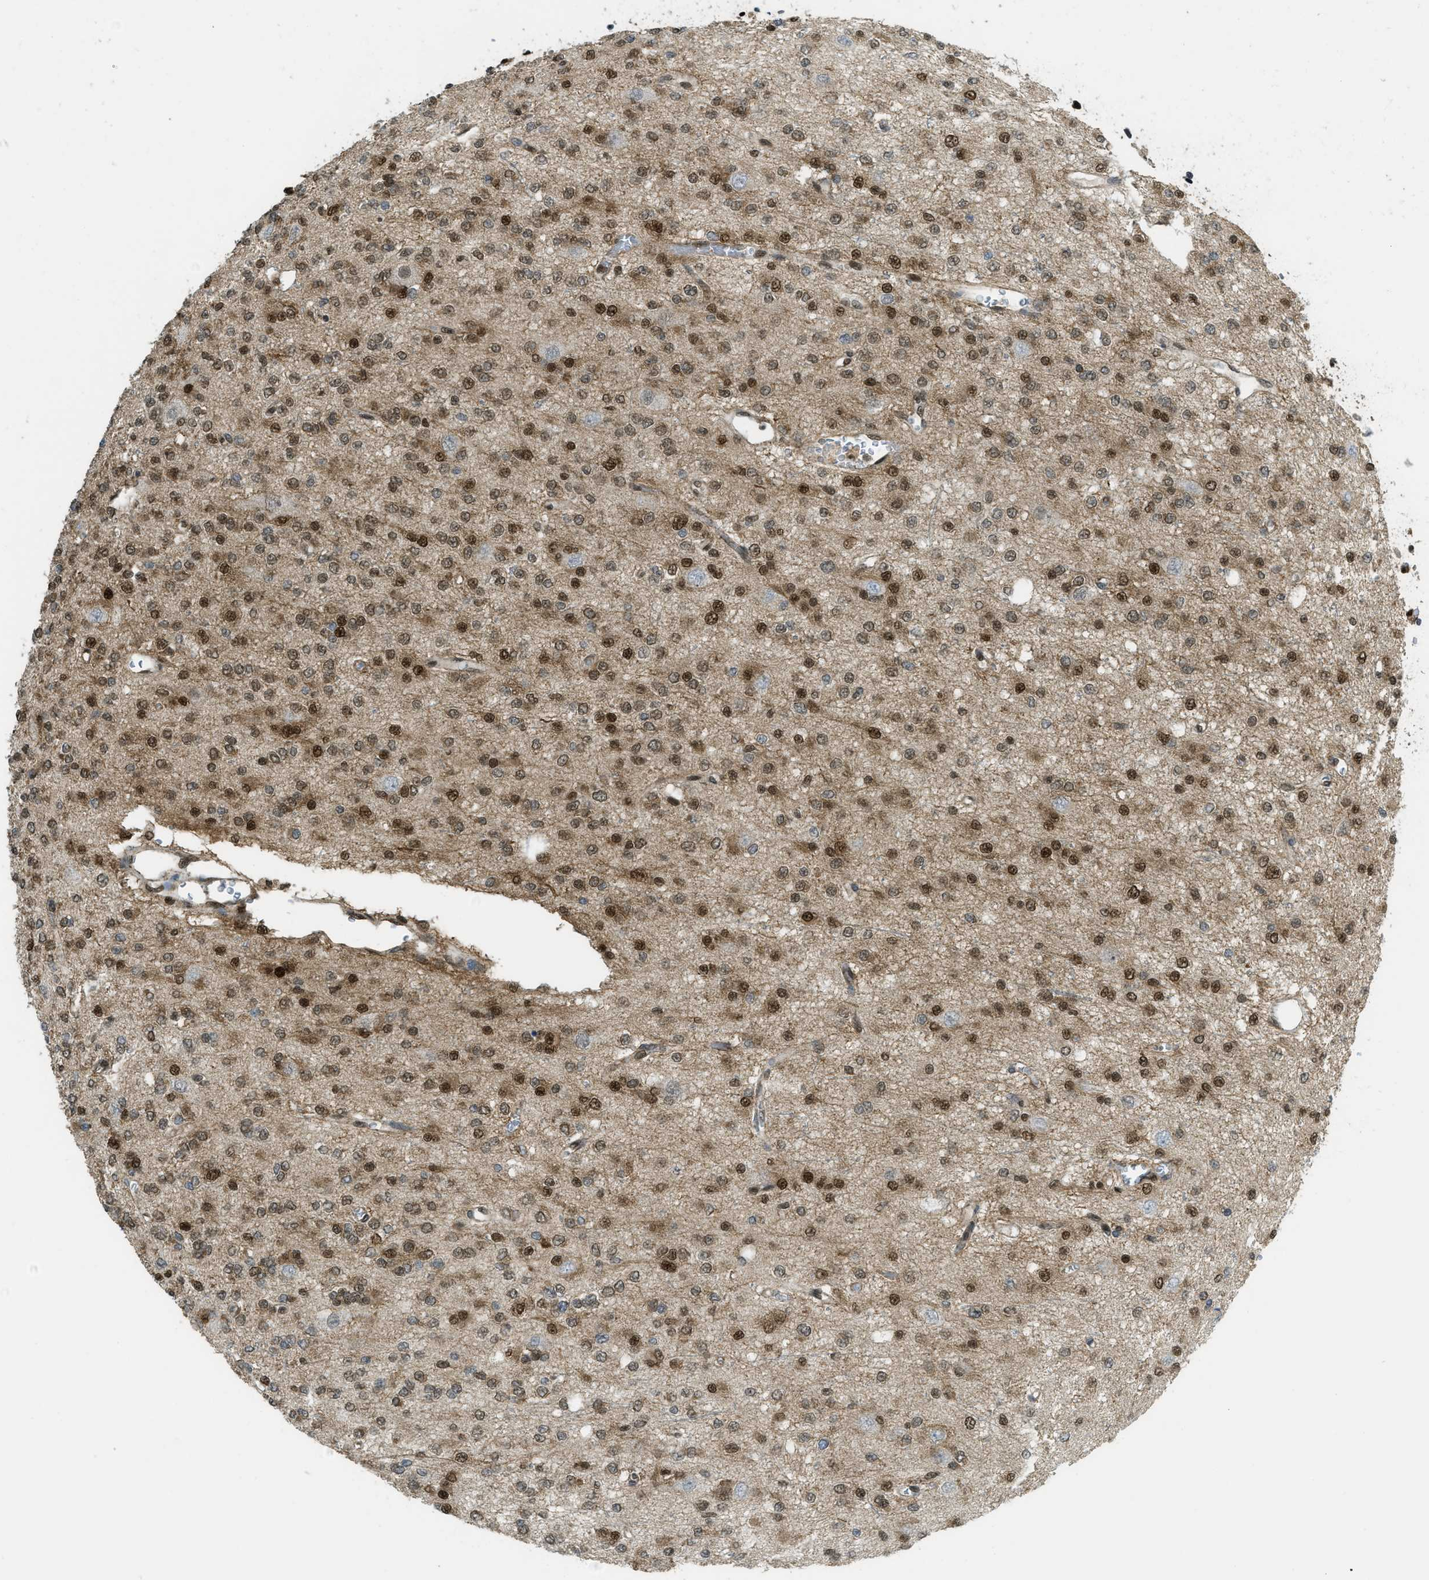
{"staining": {"intensity": "strong", "quantity": "25%-75%", "location": "nuclear"}, "tissue": "glioma", "cell_type": "Tumor cells", "image_type": "cancer", "snomed": [{"axis": "morphology", "description": "Glioma, malignant, Low grade"}, {"axis": "topography", "description": "Brain"}], "caption": "Human glioma stained for a protein (brown) reveals strong nuclear positive positivity in about 25%-75% of tumor cells.", "gene": "TNPO1", "patient": {"sex": "male", "age": 38}}